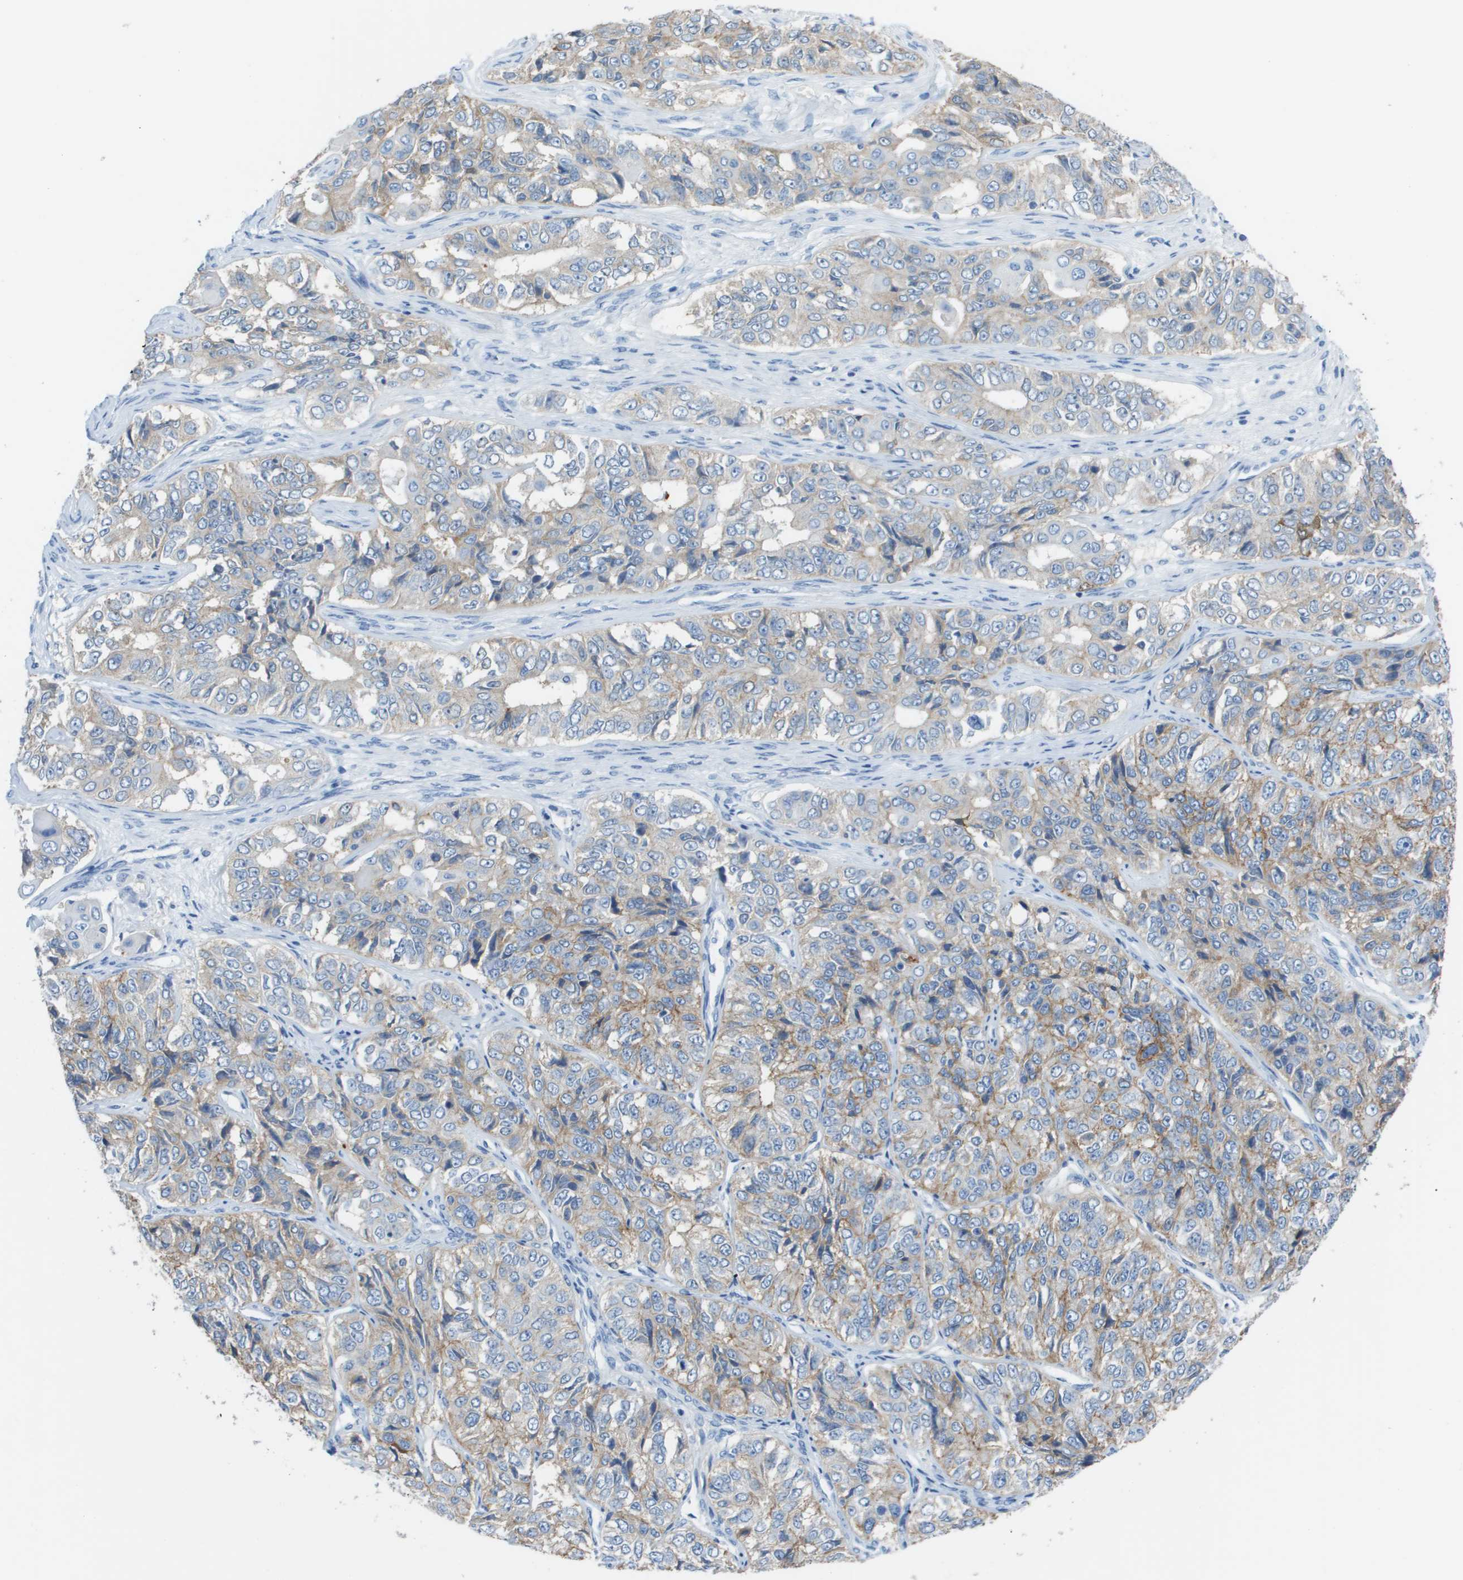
{"staining": {"intensity": "weak", "quantity": "<25%", "location": "cytoplasmic/membranous"}, "tissue": "ovarian cancer", "cell_type": "Tumor cells", "image_type": "cancer", "snomed": [{"axis": "morphology", "description": "Carcinoma, endometroid"}, {"axis": "topography", "description": "Ovary"}], "caption": "Immunohistochemistry of ovarian cancer (endometroid carcinoma) exhibits no positivity in tumor cells. (DAB immunohistochemistry visualized using brightfield microscopy, high magnification).", "gene": "CD46", "patient": {"sex": "female", "age": 51}}